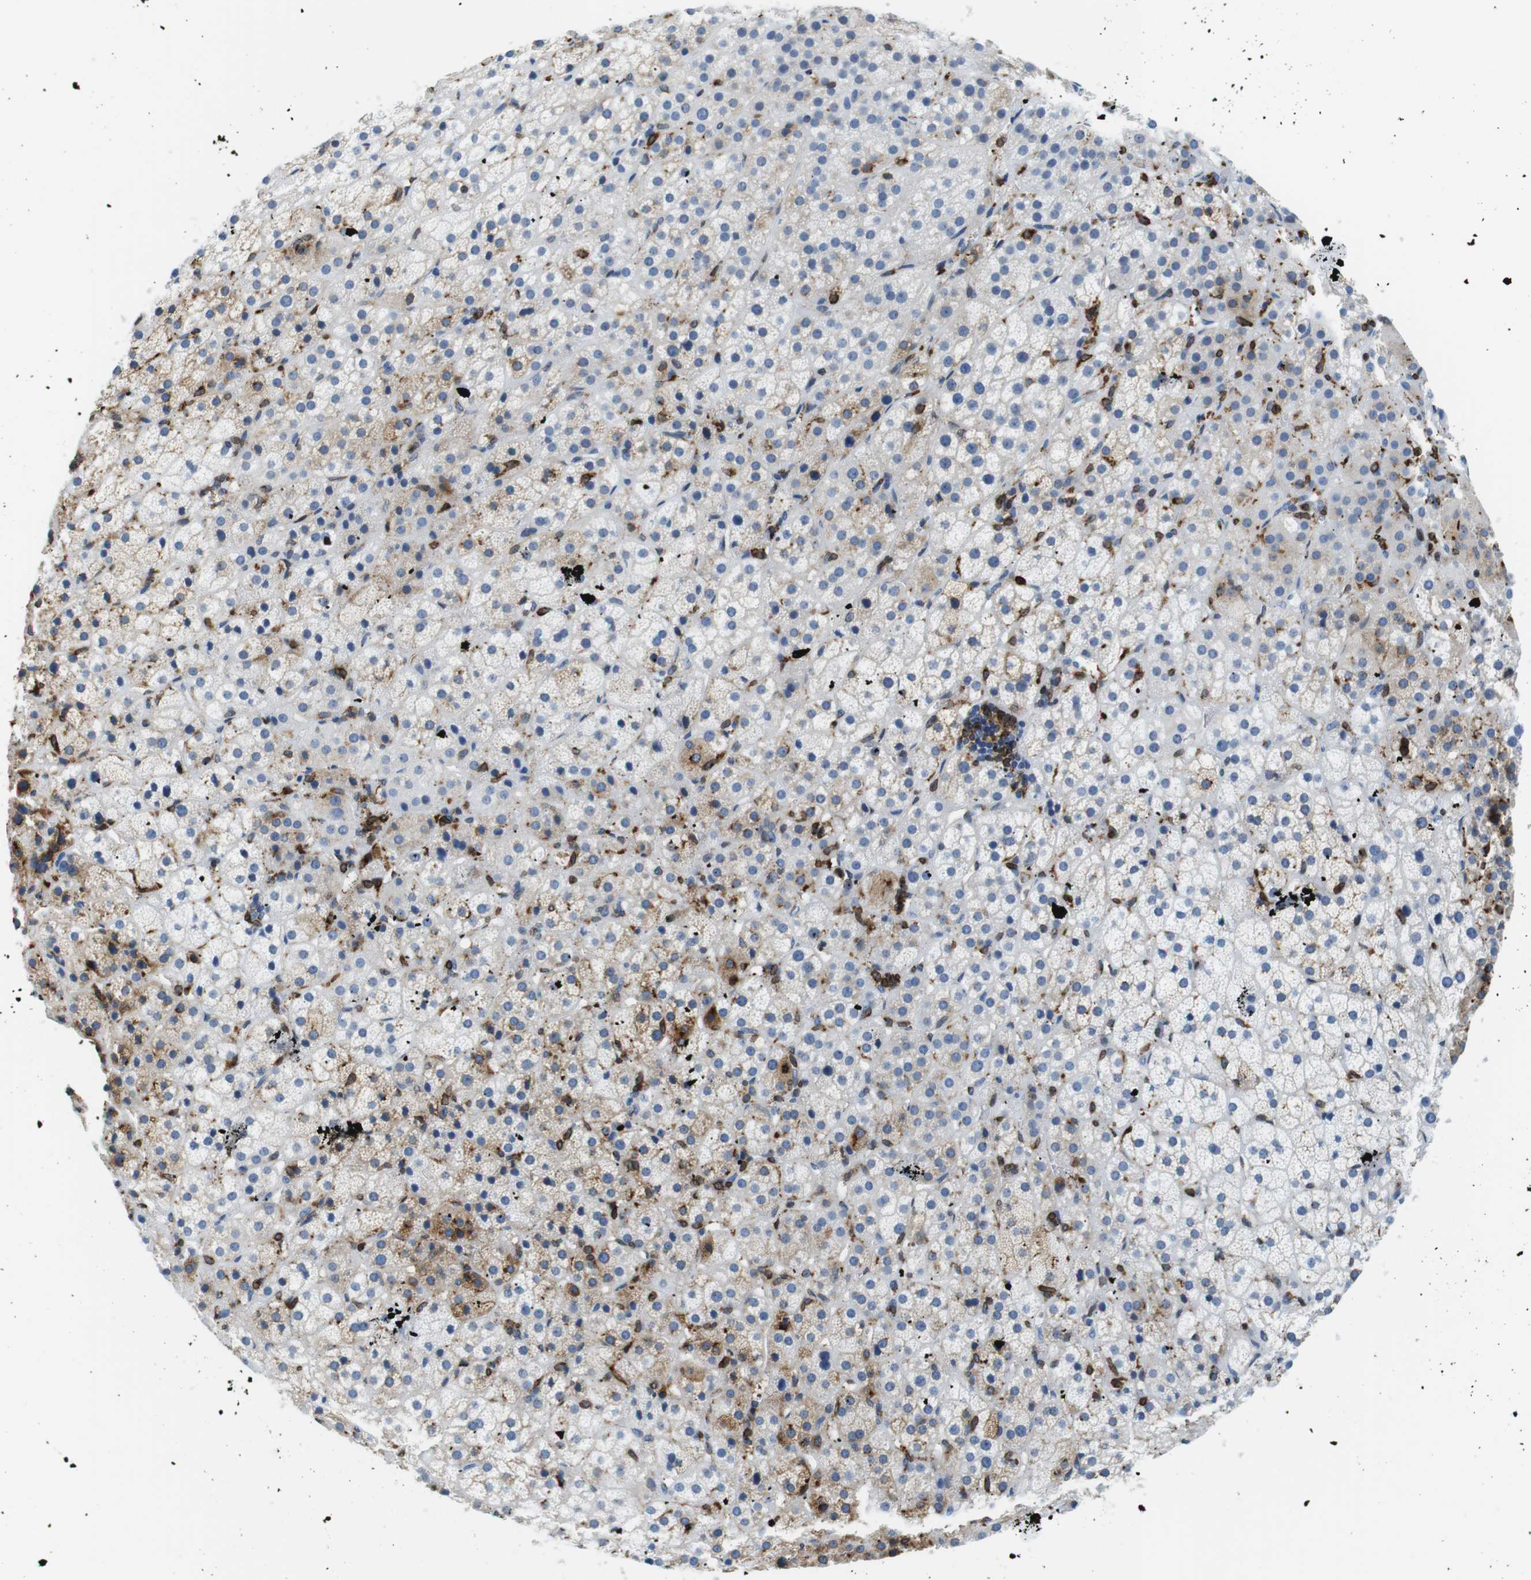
{"staining": {"intensity": "moderate", "quantity": "<25%", "location": "cytoplasmic/membranous"}, "tissue": "adrenal gland", "cell_type": "Glandular cells", "image_type": "normal", "snomed": [{"axis": "morphology", "description": "Normal tissue, NOS"}, {"axis": "topography", "description": "Adrenal gland"}], "caption": "Benign adrenal gland was stained to show a protein in brown. There is low levels of moderate cytoplasmic/membranous positivity in about <25% of glandular cells.", "gene": "CIITA", "patient": {"sex": "female", "age": 57}}